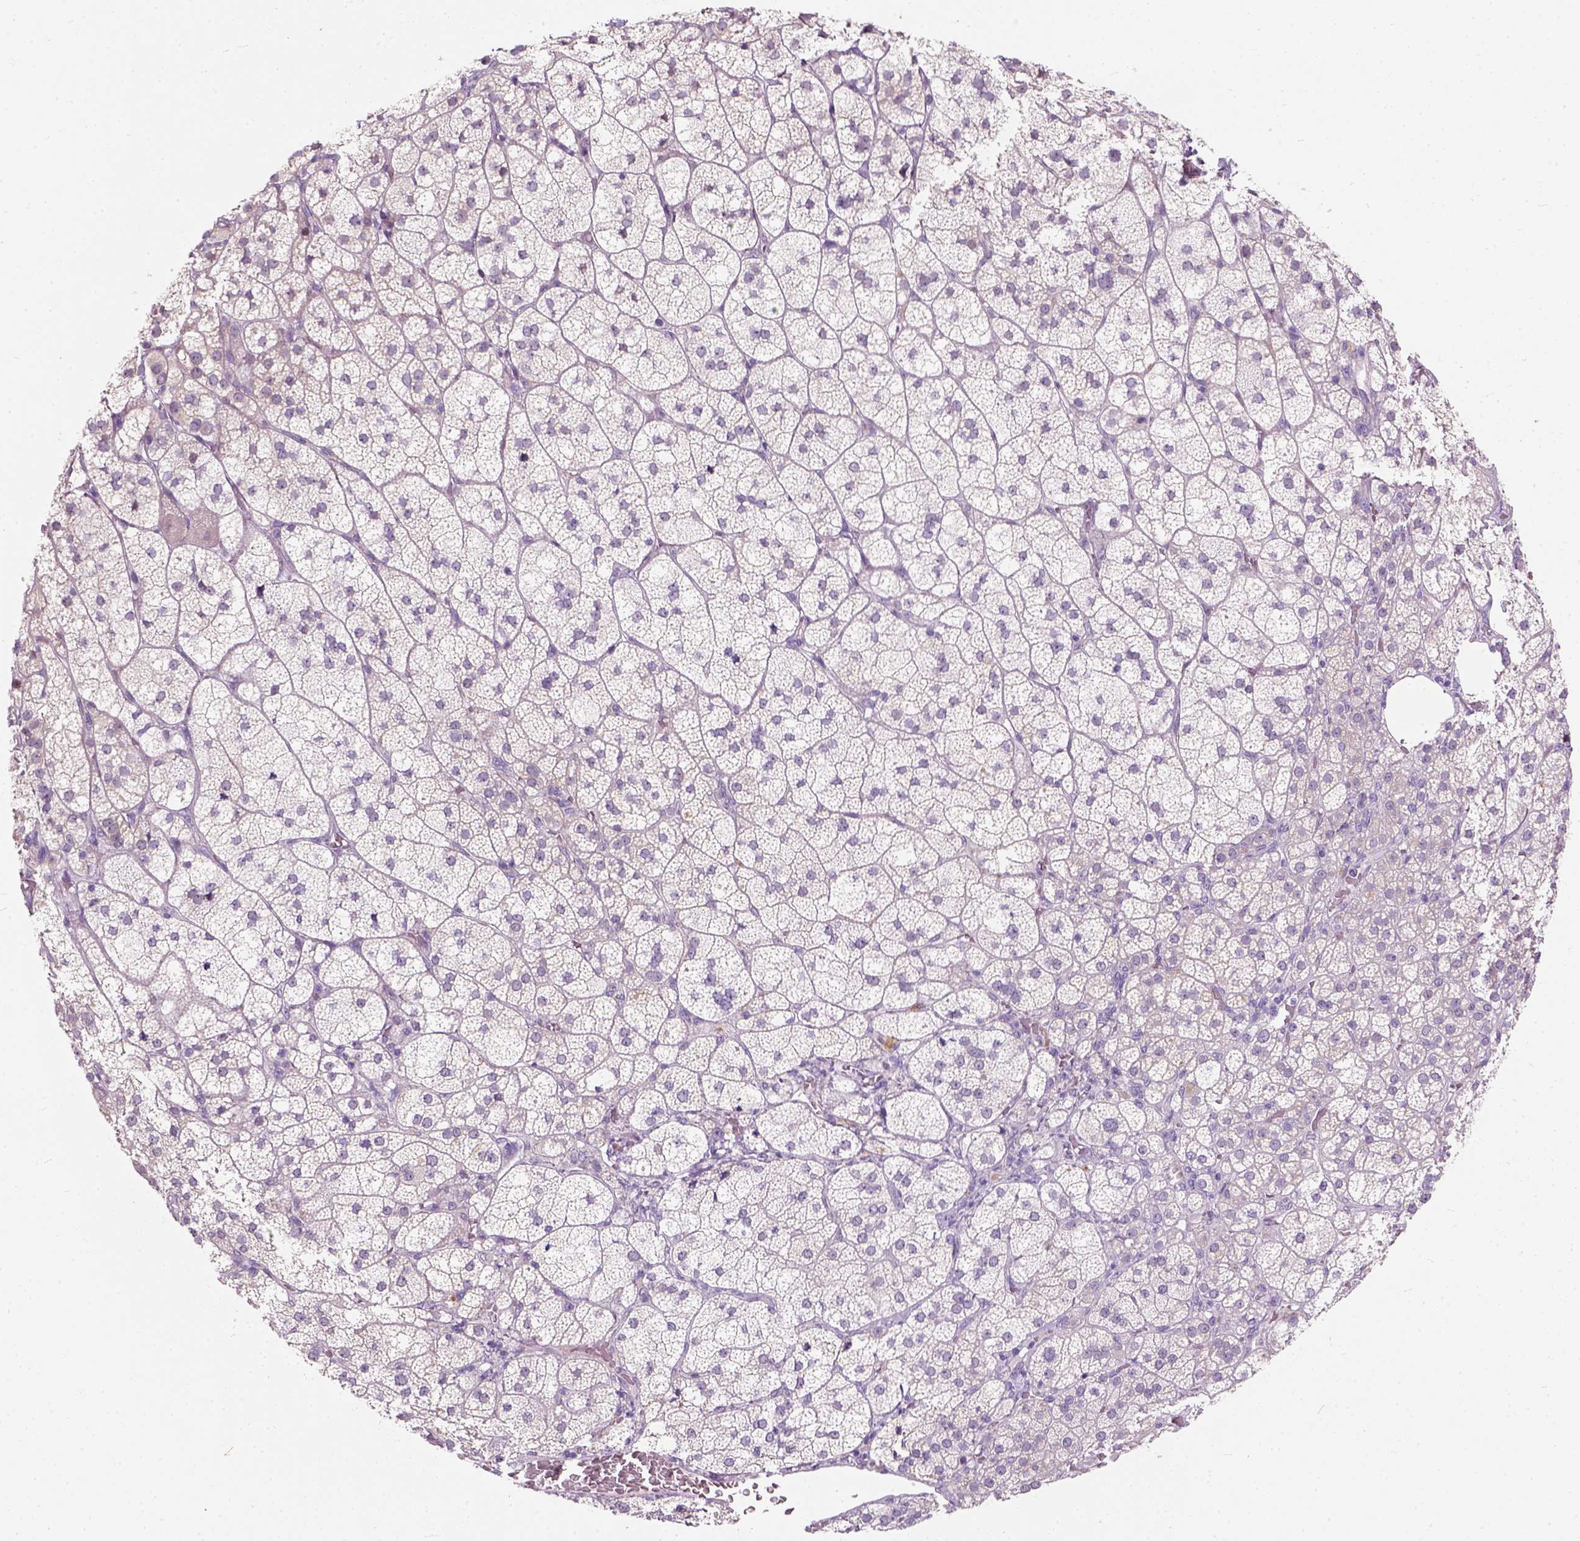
{"staining": {"intensity": "negative", "quantity": "none", "location": "none"}, "tissue": "adrenal gland", "cell_type": "Glandular cells", "image_type": "normal", "snomed": [{"axis": "morphology", "description": "Normal tissue, NOS"}, {"axis": "topography", "description": "Adrenal gland"}], "caption": "This is a image of immunohistochemistry staining of normal adrenal gland, which shows no positivity in glandular cells.", "gene": "TRIM72", "patient": {"sex": "female", "age": 60}}